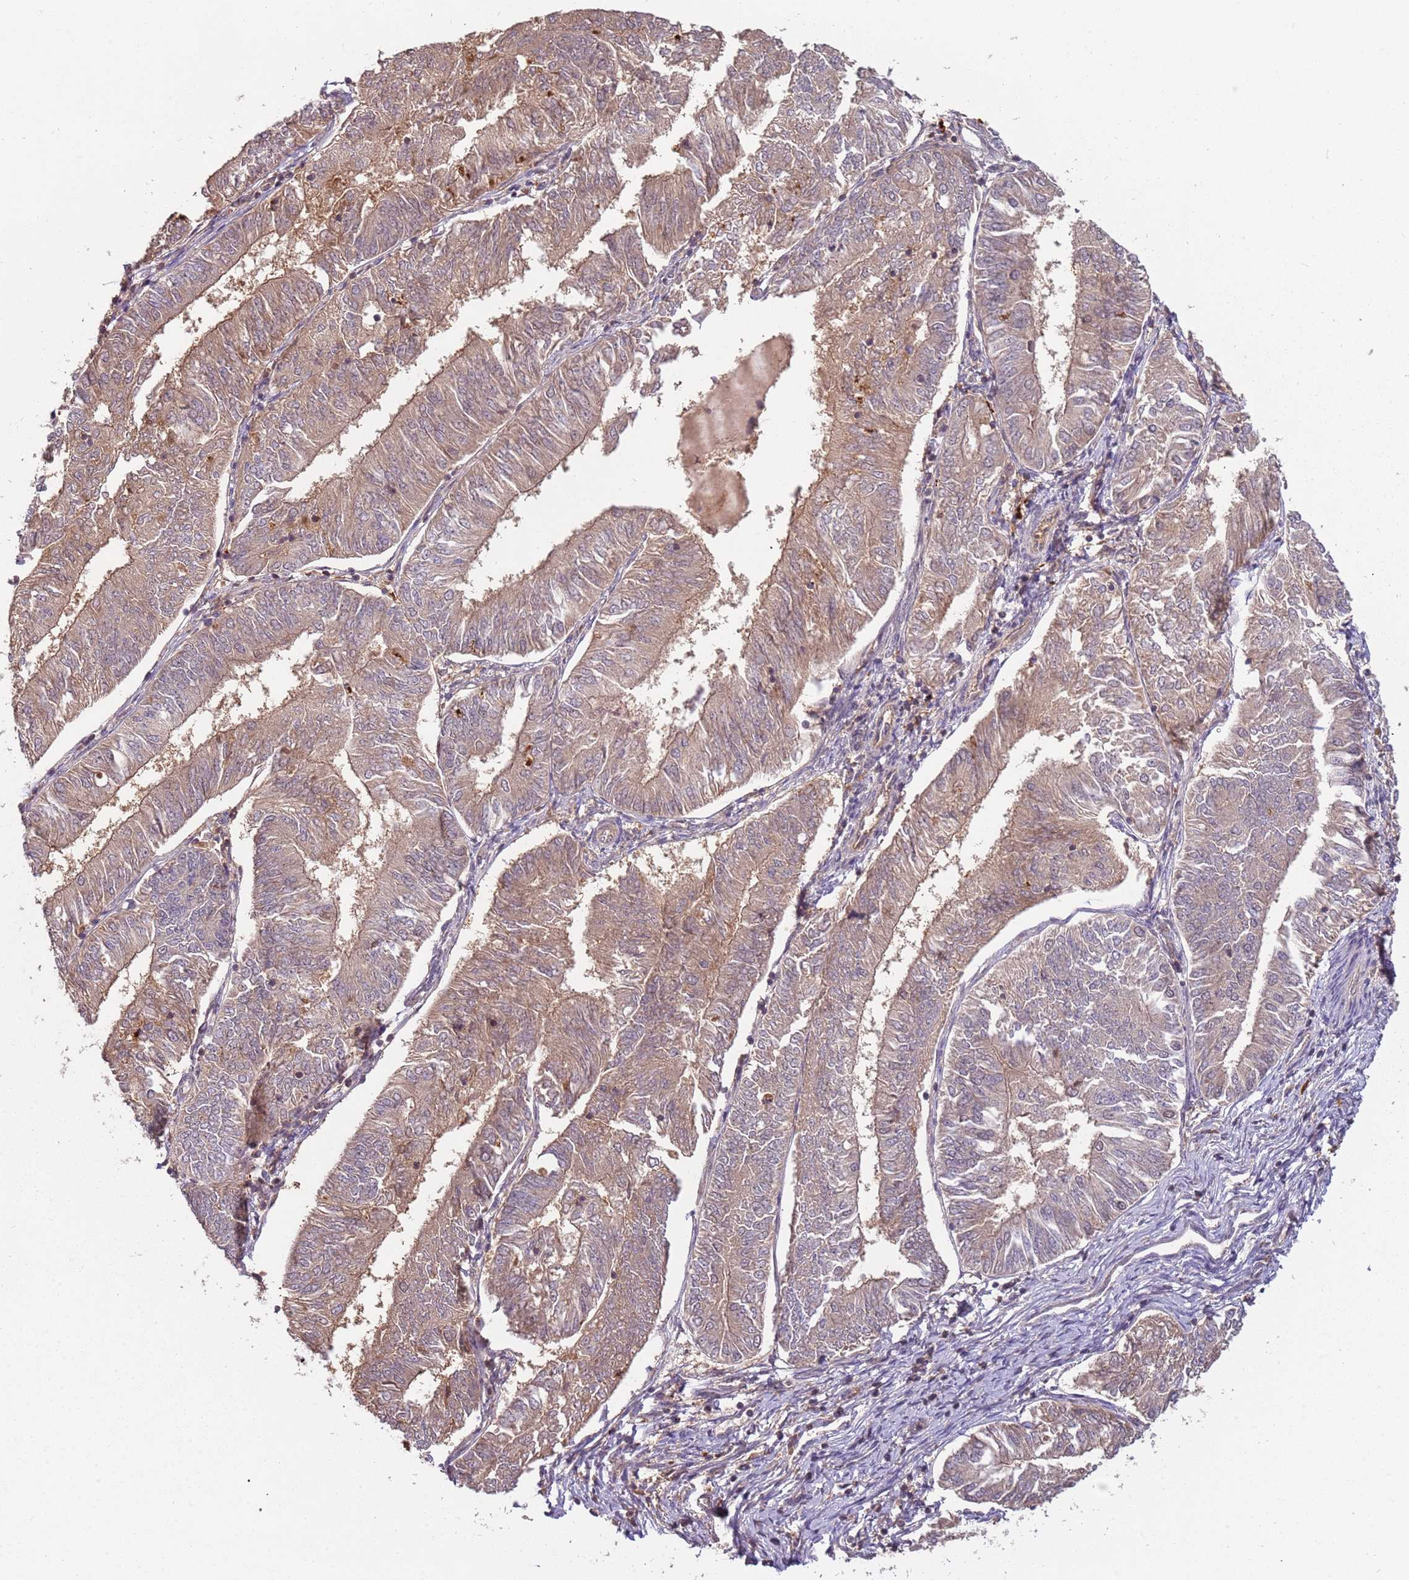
{"staining": {"intensity": "moderate", "quantity": ">75%", "location": "cytoplasmic/membranous"}, "tissue": "endometrial cancer", "cell_type": "Tumor cells", "image_type": "cancer", "snomed": [{"axis": "morphology", "description": "Adenocarcinoma, NOS"}, {"axis": "topography", "description": "Endometrium"}], "caption": "Approximately >75% of tumor cells in human endometrial adenocarcinoma reveal moderate cytoplasmic/membranous protein positivity as visualized by brown immunohistochemical staining.", "gene": "GSTO2", "patient": {"sex": "female", "age": 58}}